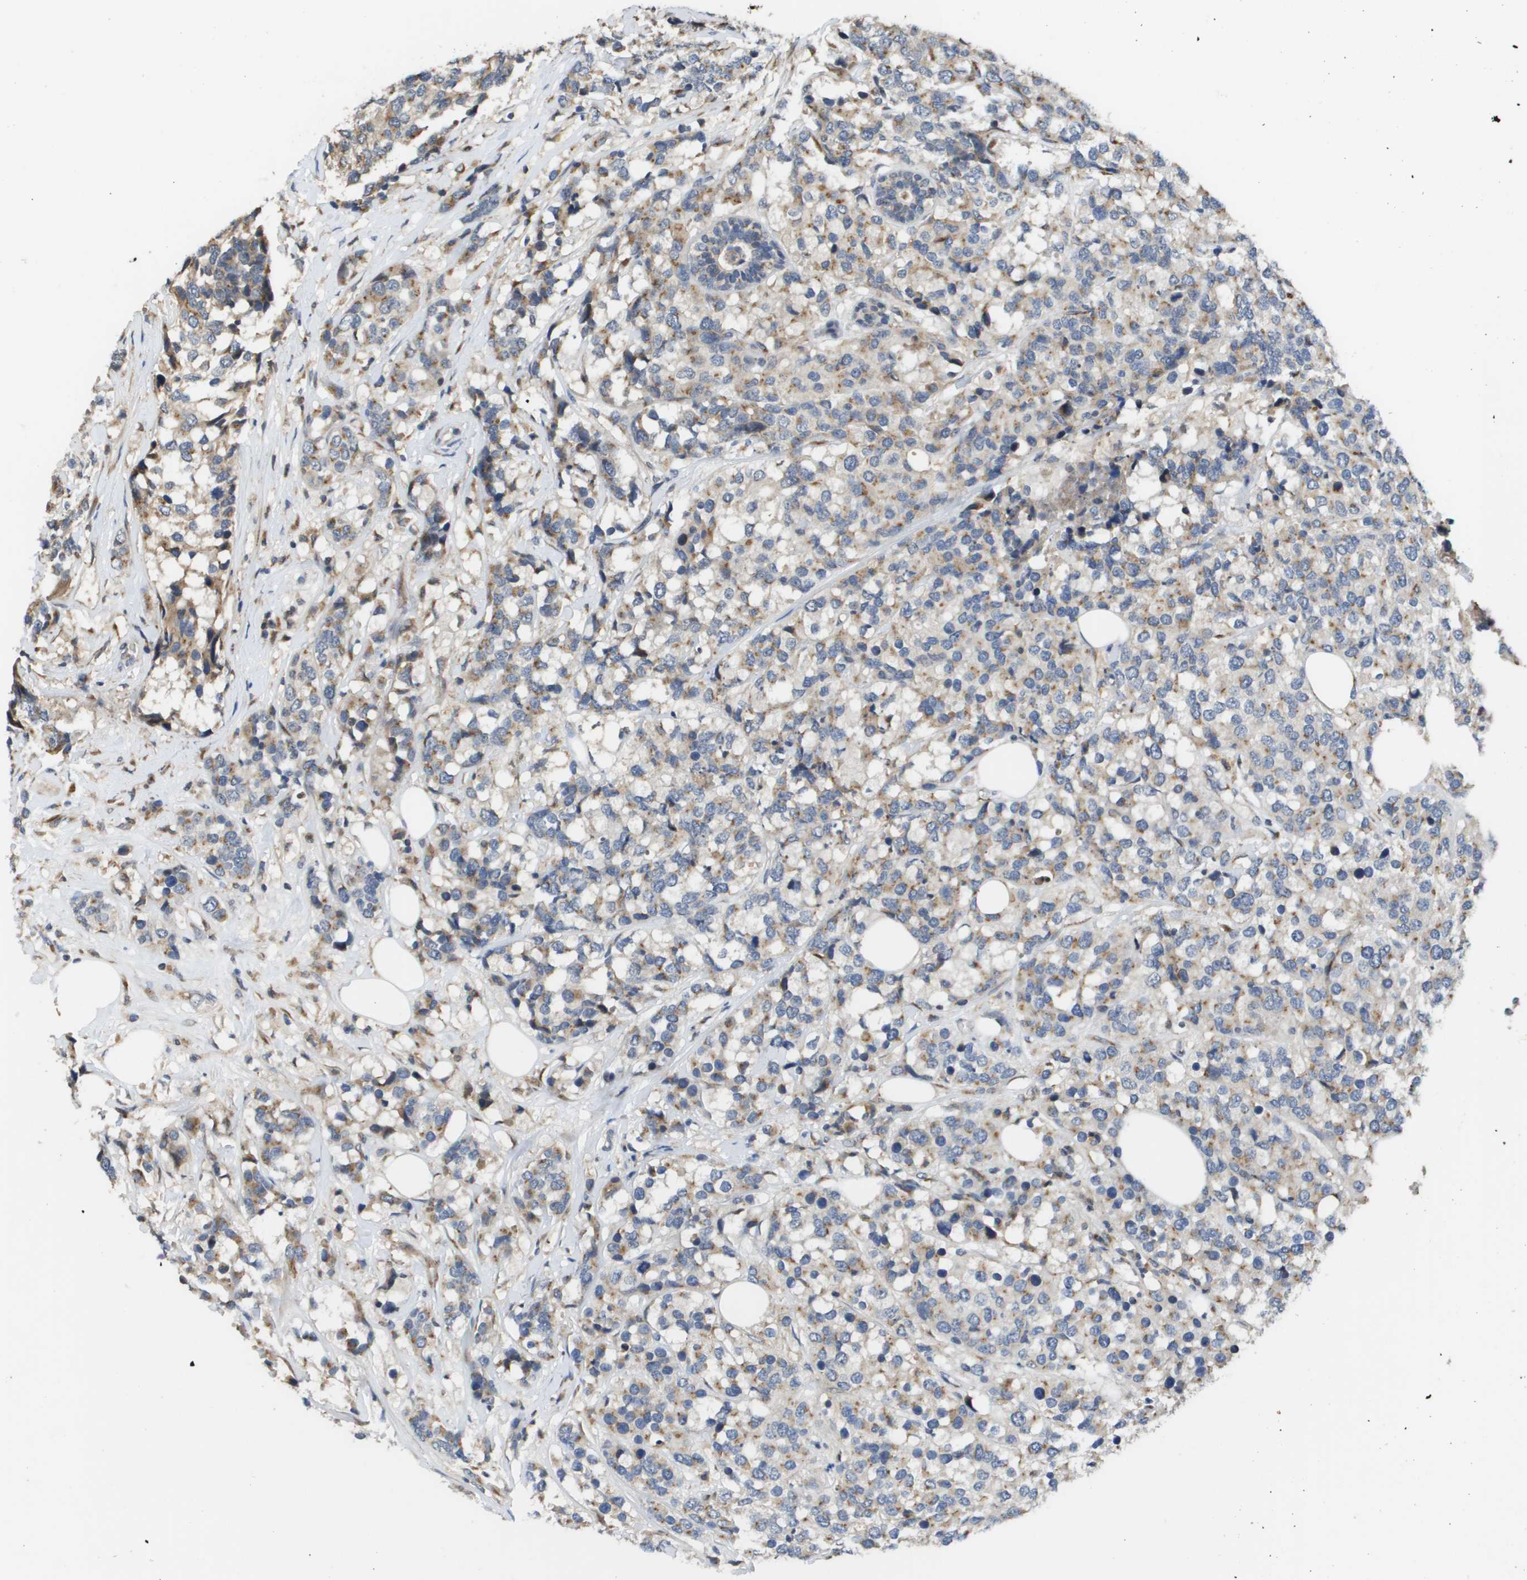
{"staining": {"intensity": "moderate", "quantity": ">75%", "location": "cytoplasmic/membranous"}, "tissue": "breast cancer", "cell_type": "Tumor cells", "image_type": "cancer", "snomed": [{"axis": "morphology", "description": "Lobular carcinoma"}, {"axis": "topography", "description": "Breast"}], "caption": "Immunohistochemistry (IHC) of breast cancer displays medium levels of moderate cytoplasmic/membranous positivity in approximately >75% of tumor cells. Nuclei are stained in blue.", "gene": "PCK1", "patient": {"sex": "female", "age": 59}}